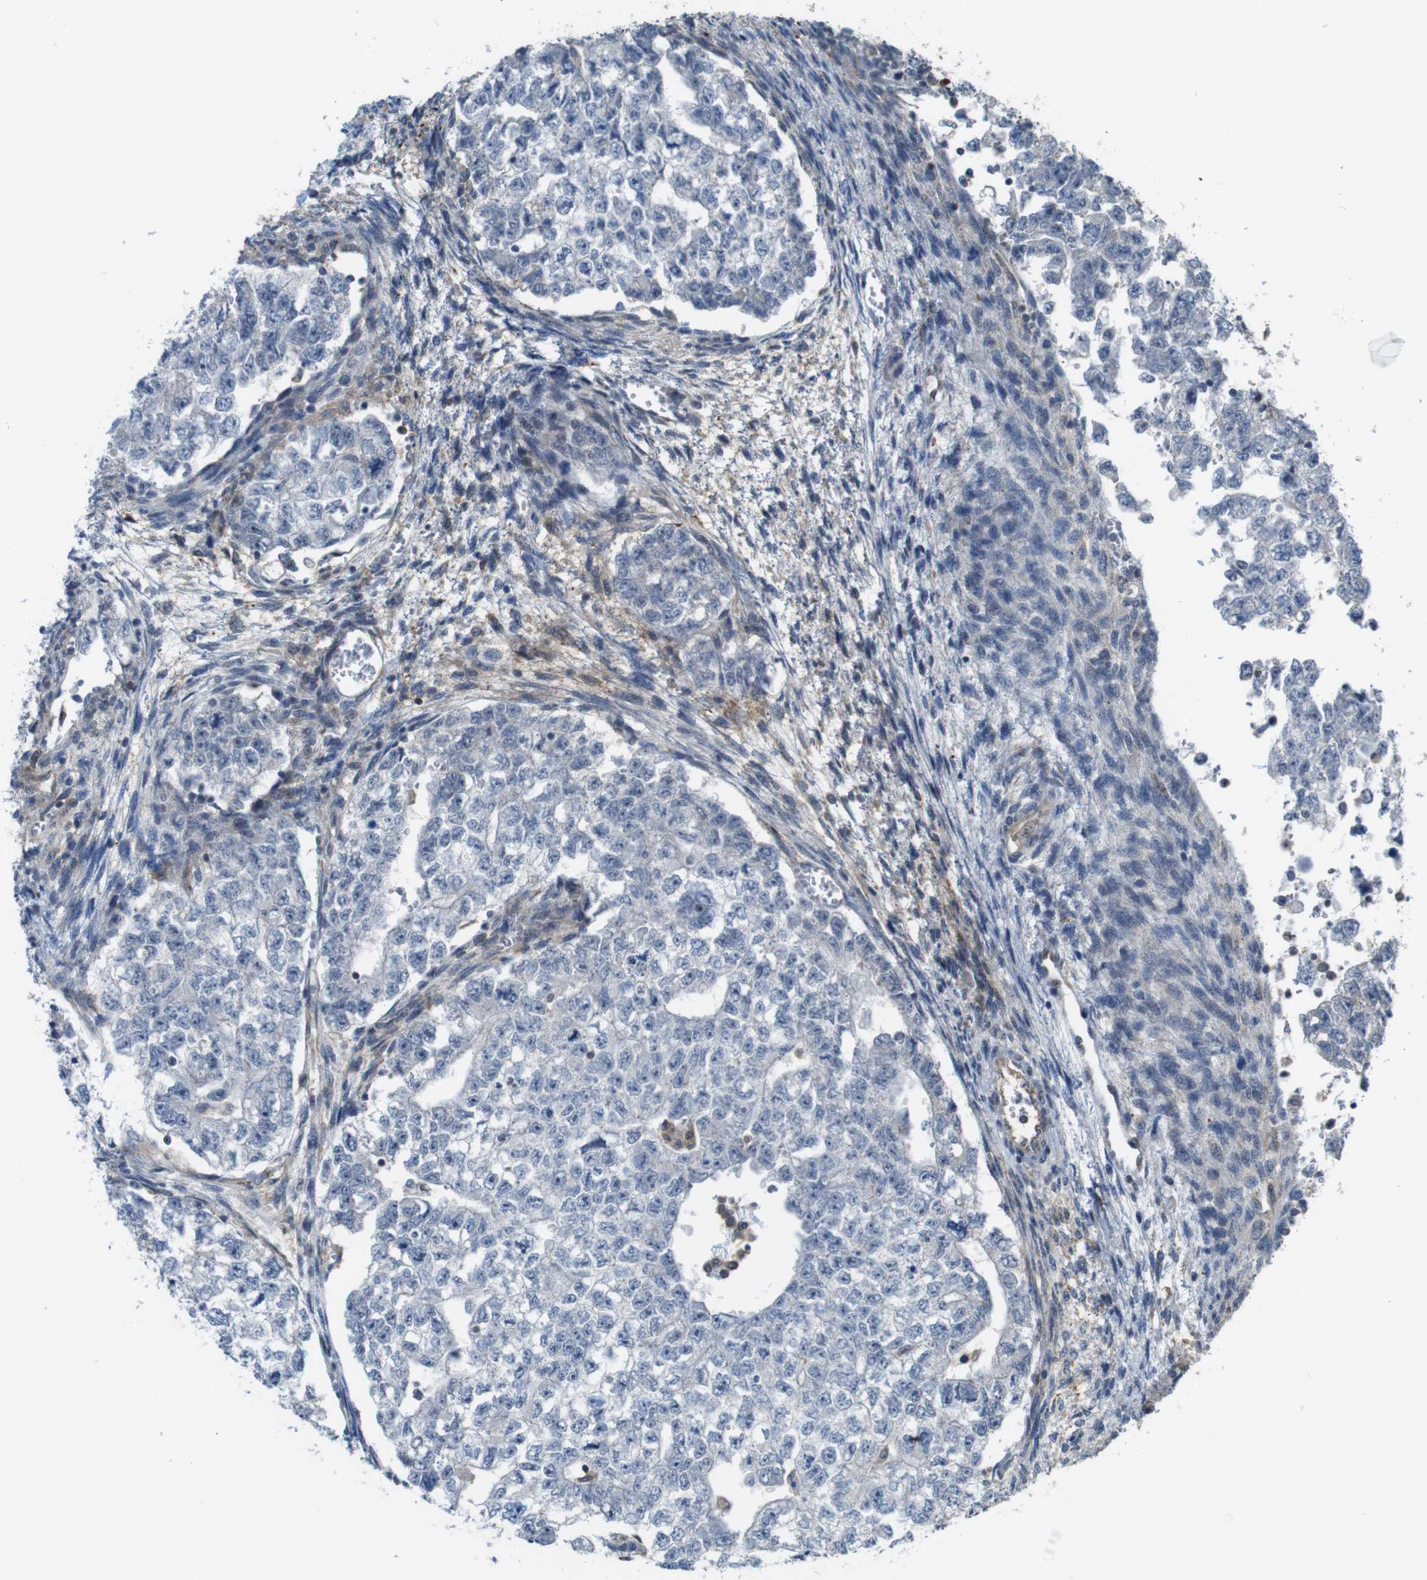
{"staining": {"intensity": "negative", "quantity": "none", "location": "none"}, "tissue": "testis cancer", "cell_type": "Tumor cells", "image_type": "cancer", "snomed": [{"axis": "morphology", "description": "Seminoma, NOS"}, {"axis": "morphology", "description": "Carcinoma, Embryonal, NOS"}, {"axis": "topography", "description": "Testis"}], "caption": "DAB immunohistochemical staining of human testis cancer shows no significant staining in tumor cells. The staining is performed using DAB (3,3'-diaminobenzidine) brown chromogen with nuclei counter-stained in using hematoxylin.", "gene": "PCOLCE2", "patient": {"sex": "male", "age": 38}}